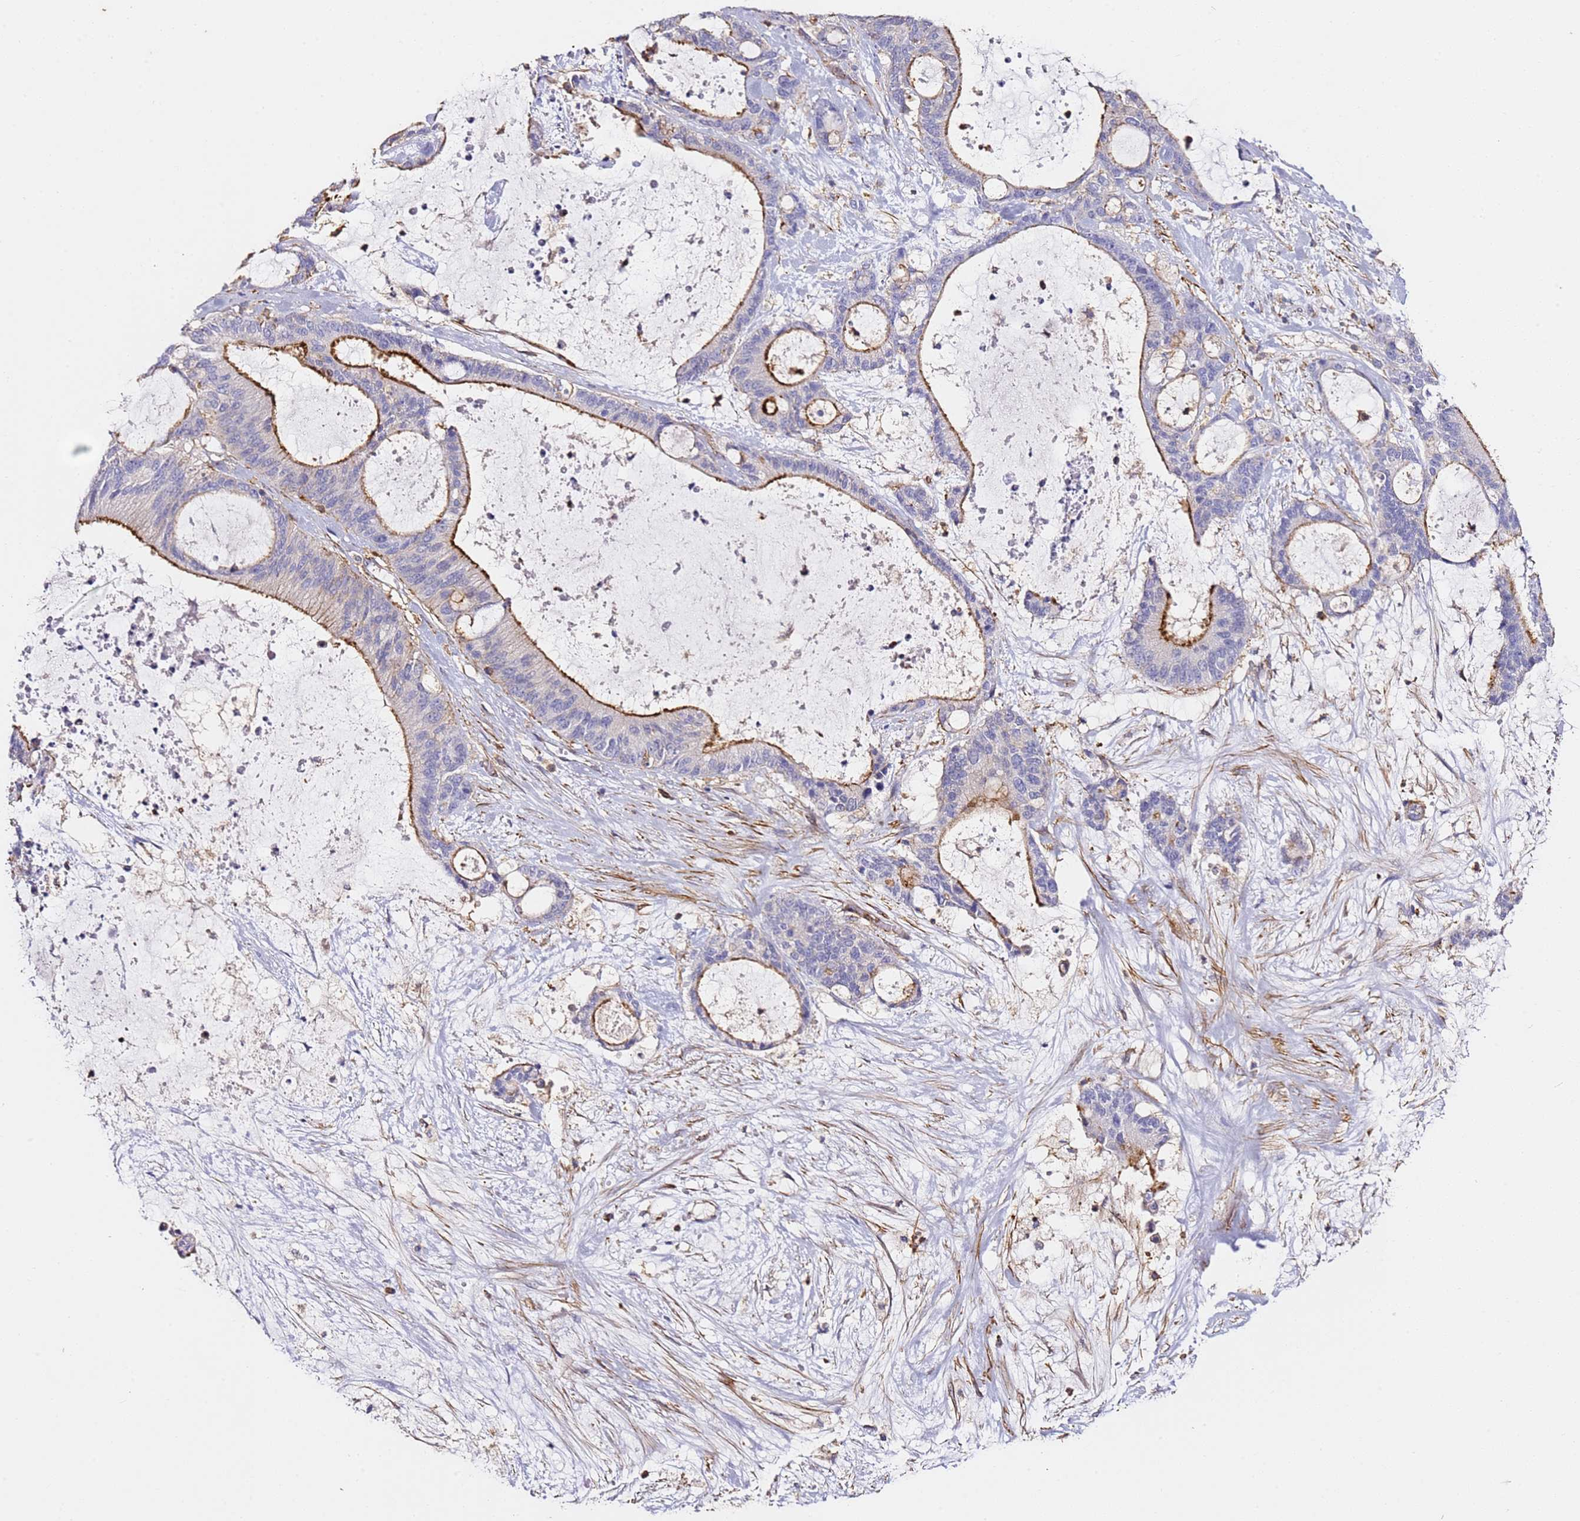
{"staining": {"intensity": "moderate", "quantity": "25%-75%", "location": "cytoplasmic/membranous"}, "tissue": "liver cancer", "cell_type": "Tumor cells", "image_type": "cancer", "snomed": [{"axis": "morphology", "description": "Normal tissue, NOS"}, {"axis": "morphology", "description": "Cholangiocarcinoma"}, {"axis": "topography", "description": "Liver"}, {"axis": "topography", "description": "Peripheral nerve tissue"}], "caption": "Moderate cytoplasmic/membranous protein staining is seen in about 25%-75% of tumor cells in liver cancer (cholangiocarcinoma).", "gene": "ZNF671", "patient": {"sex": "female", "age": 73}}